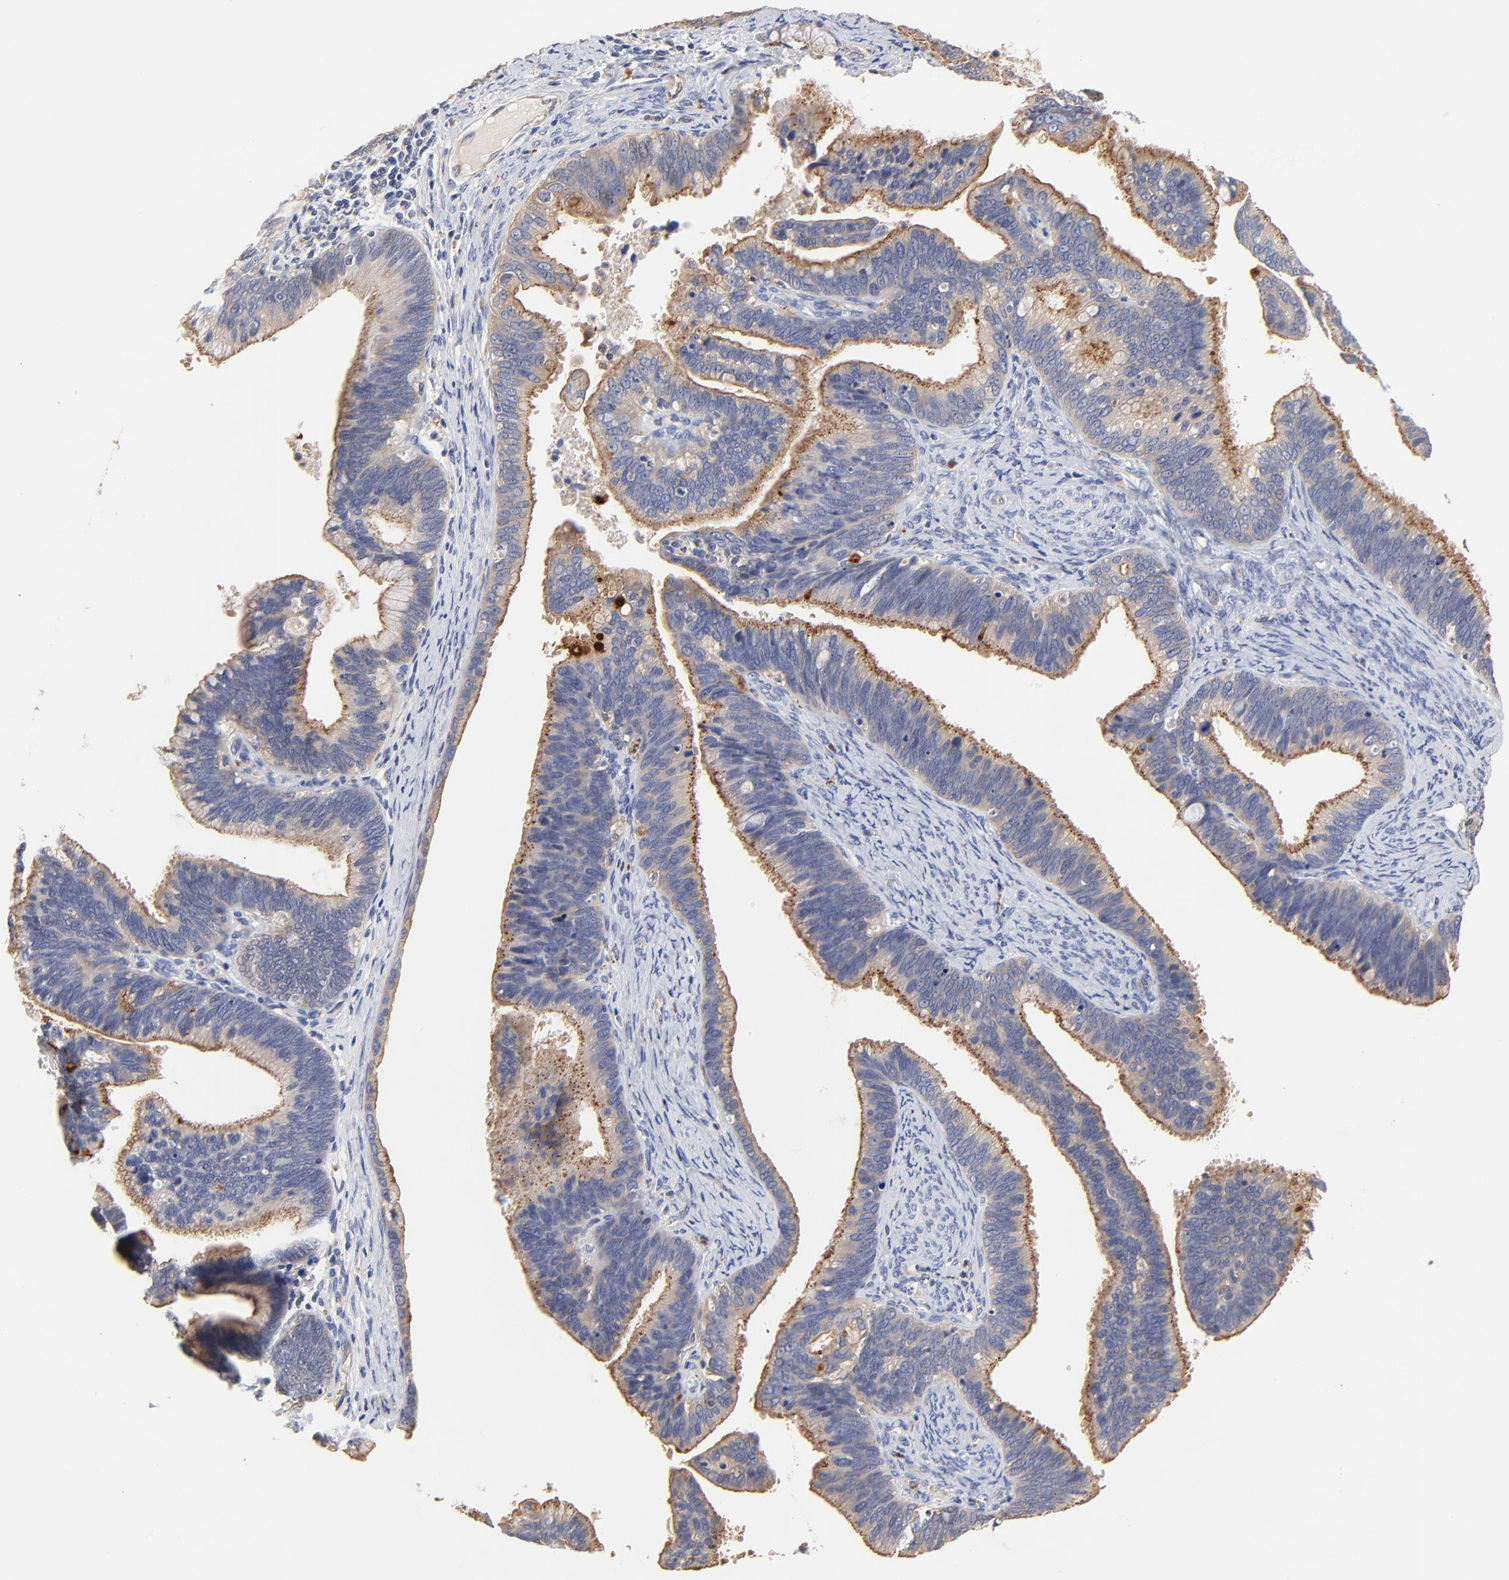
{"staining": {"intensity": "moderate", "quantity": ">75%", "location": "cytoplasmic/membranous"}, "tissue": "cervical cancer", "cell_type": "Tumor cells", "image_type": "cancer", "snomed": [{"axis": "morphology", "description": "Adenocarcinoma, NOS"}, {"axis": "topography", "description": "Cervix"}], "caption": "The immunohistochemical stain highlights moderate cytoplasmic/membranous positivity in tumor cells of adenocarcinoma (cervical) tissue. The staining is performed using DAB brown chromogen to label protein expression. The nuclei are counter-stained blue using hematoxylin.", "gene": "FBXL2", "patient": {"sex": "female", "age": 47}}